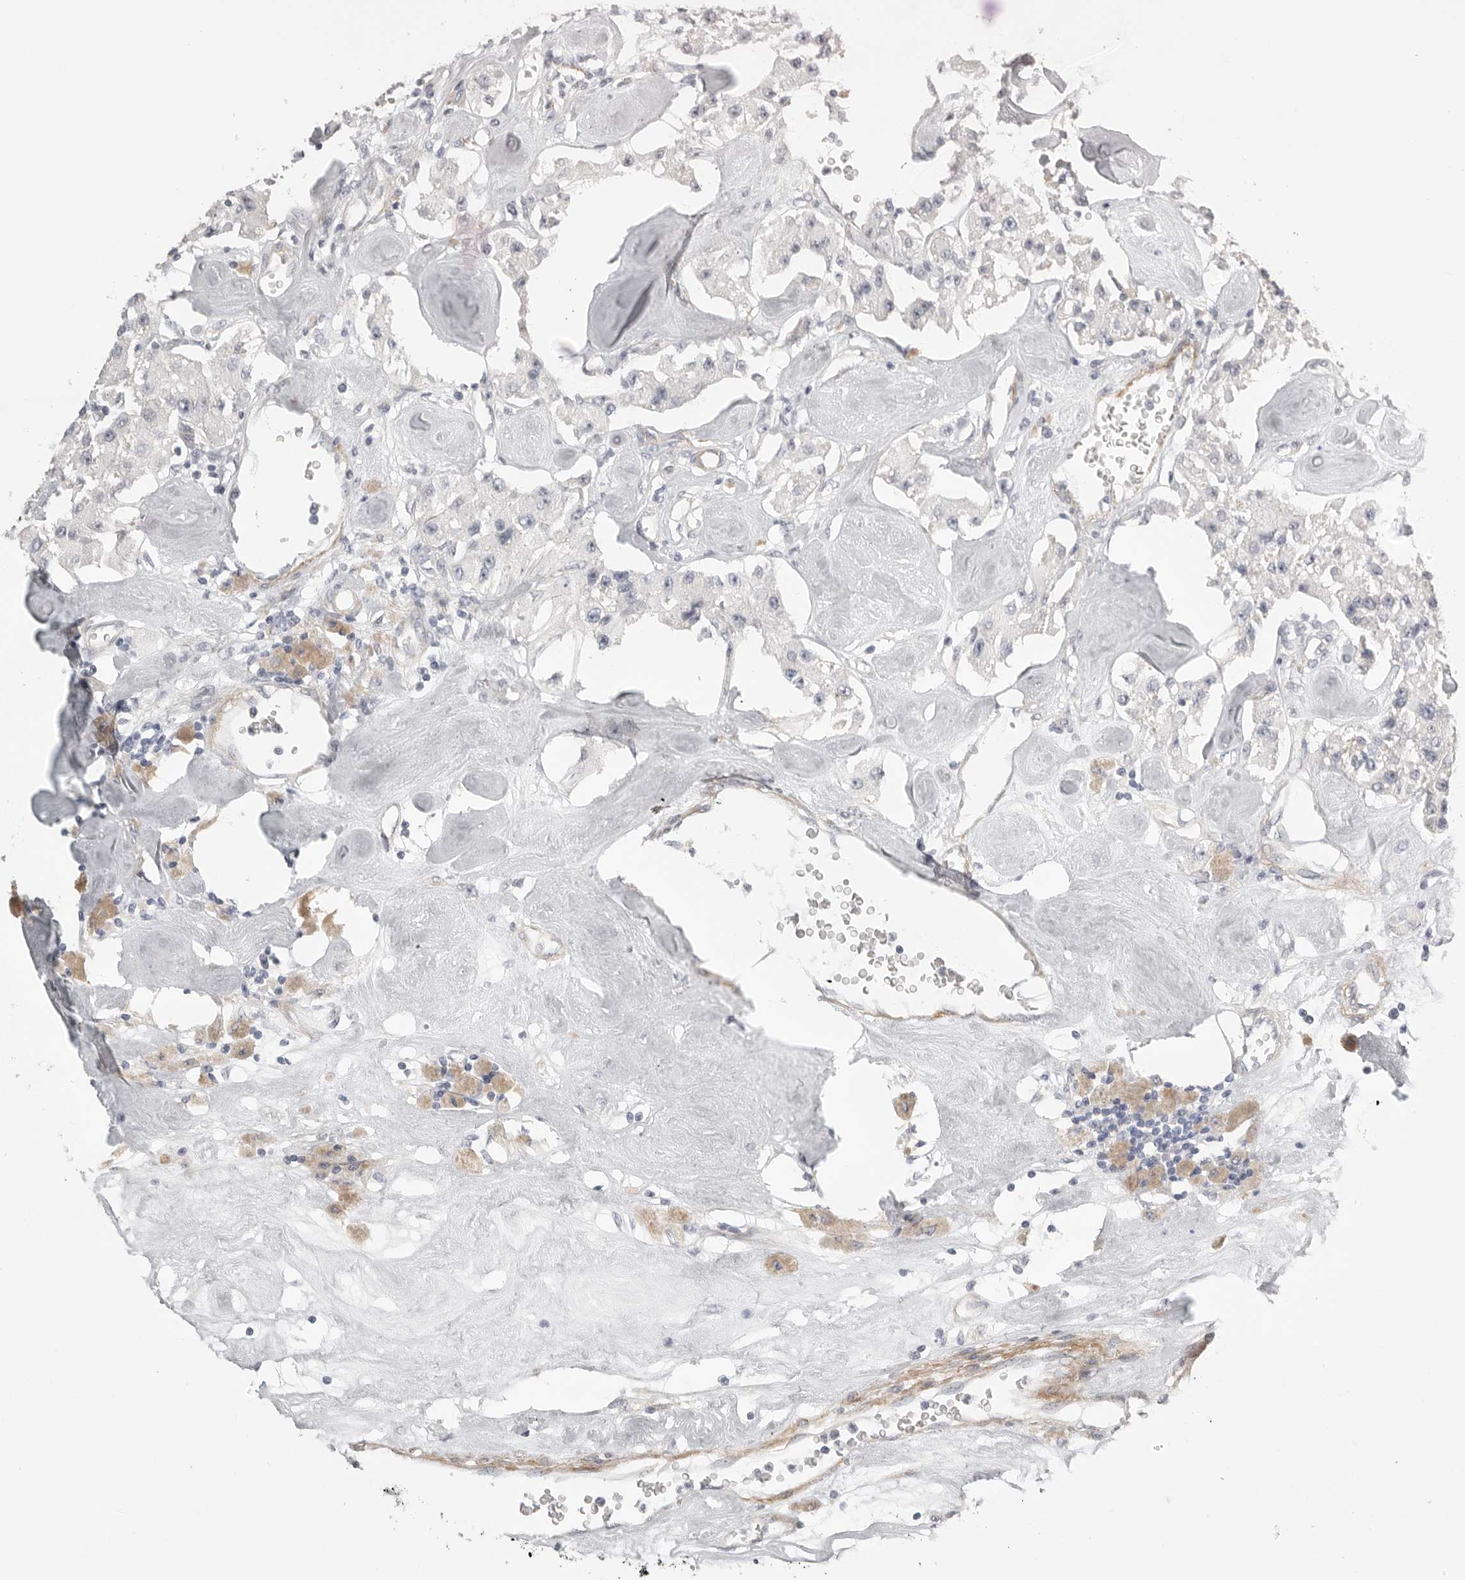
{"staining": {"intensity": "negative", "quantity": "none", "location": "none"}, "tissue": "carcinoid", "cell_type": "Tumor cells", "image_type": "cancer", "snomed": [{"axis": "morphology", "description": "Carcinoid, malignant, NOS"}, {"axis": "topography", "description": "Pancreas"}], "caption": "High magnification brightfield microscopy of carcinoid stained with DAB (brown) and counterstained with hematoxylin (blue): tumor cells show no significant expression.", "gene": "STAB2", "patient": {"sex": "male", "age": 41}}